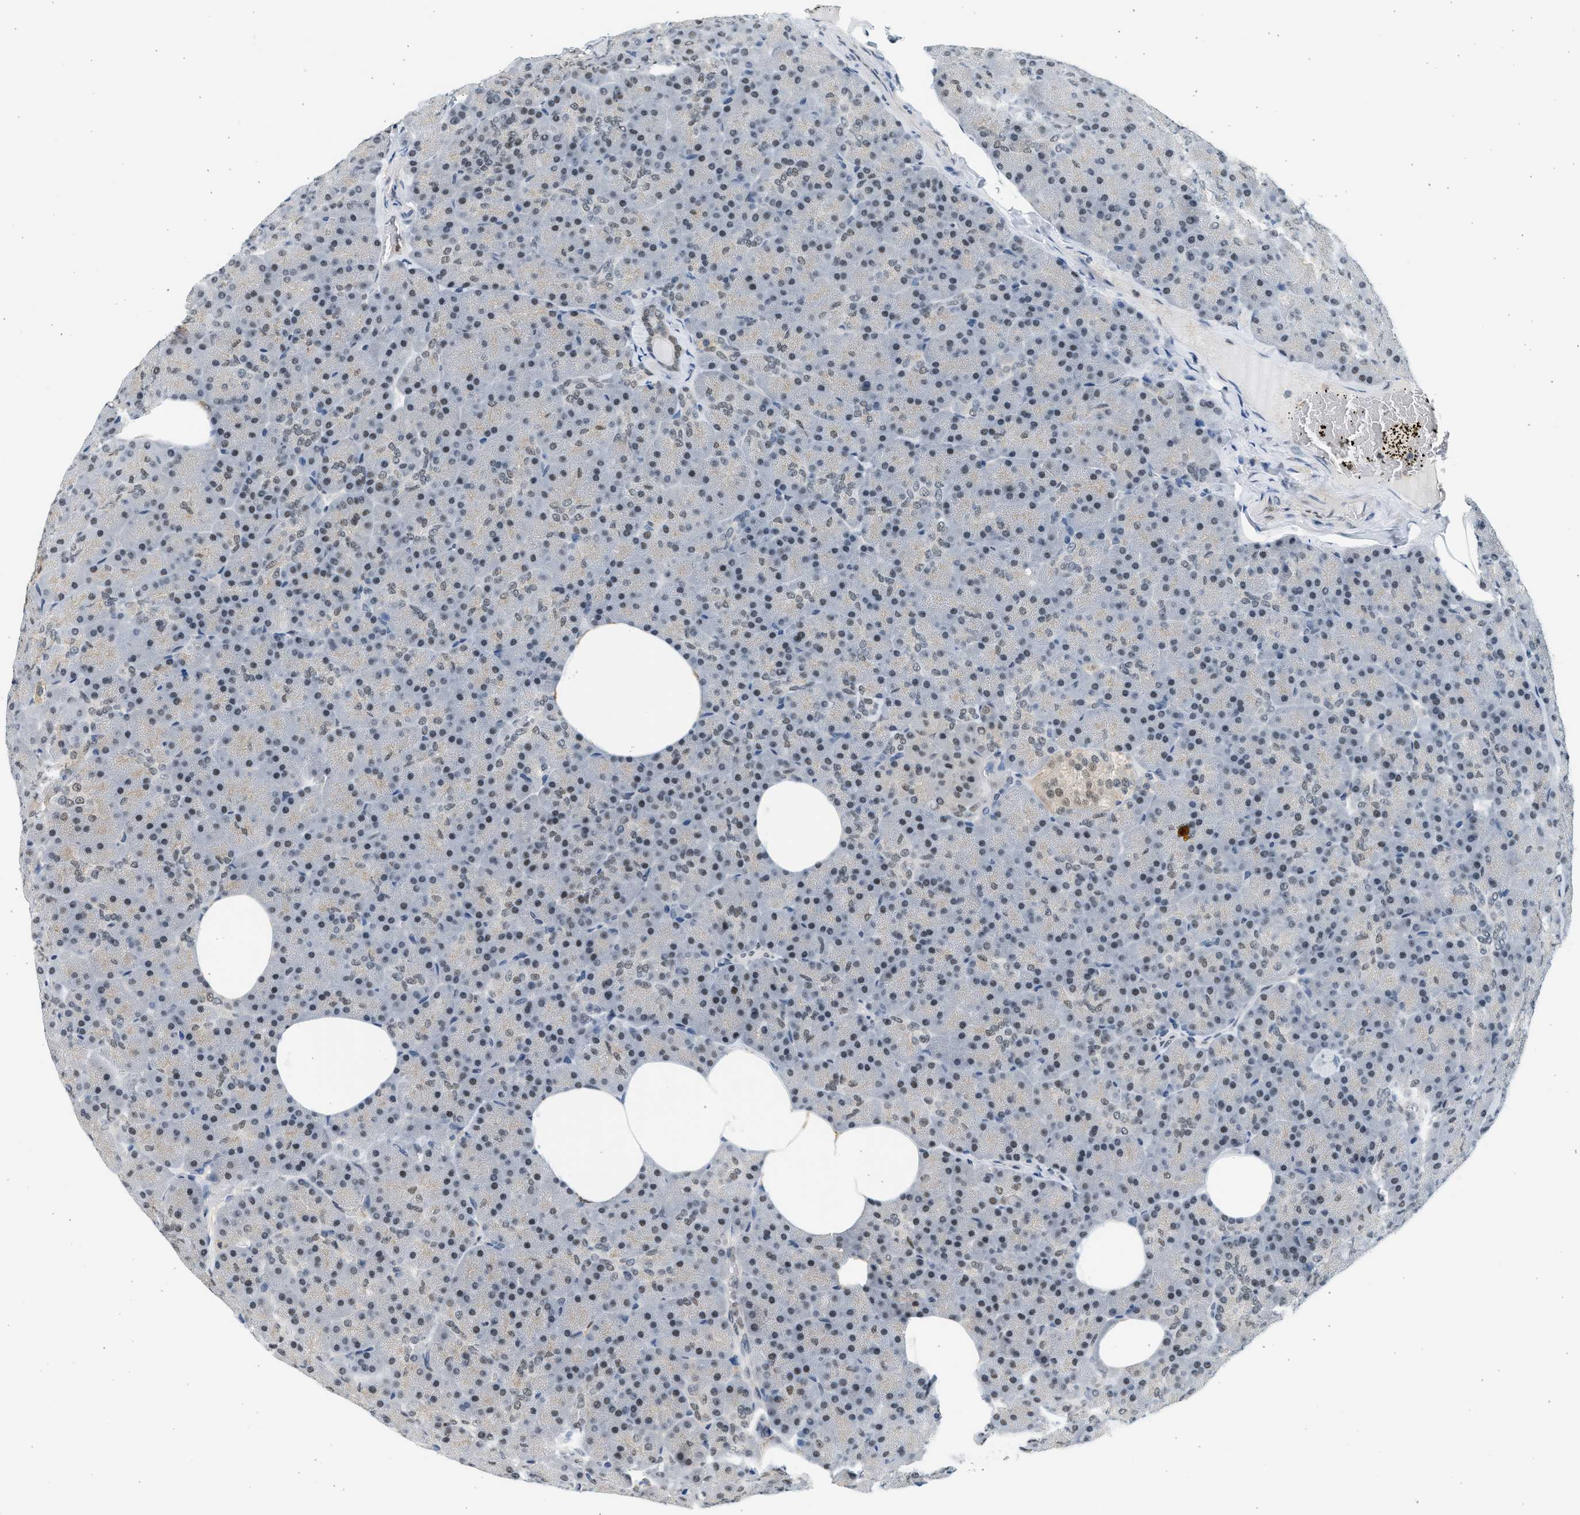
{"staining": {"intensity": "weak", "quantity": "25%-75%", "location": "nuclear"}, "tissue": "pancreas", "cell_type": "Exocrine glandular cells", "image_type": "normal", "snomed": [{"axis": "morphology", "description": "Normal tissue, NOS"}, {"axis": "topography", "description": "Pancreas"}], "caption": "Immunohistochemical staining of unremarkable pancreas shows low levels of weak nuclear expression in approximately 25%-75% of exocrine glandular cells.", "gene": "HIPK1", "patient": {"sex": "female", "age": 35}}